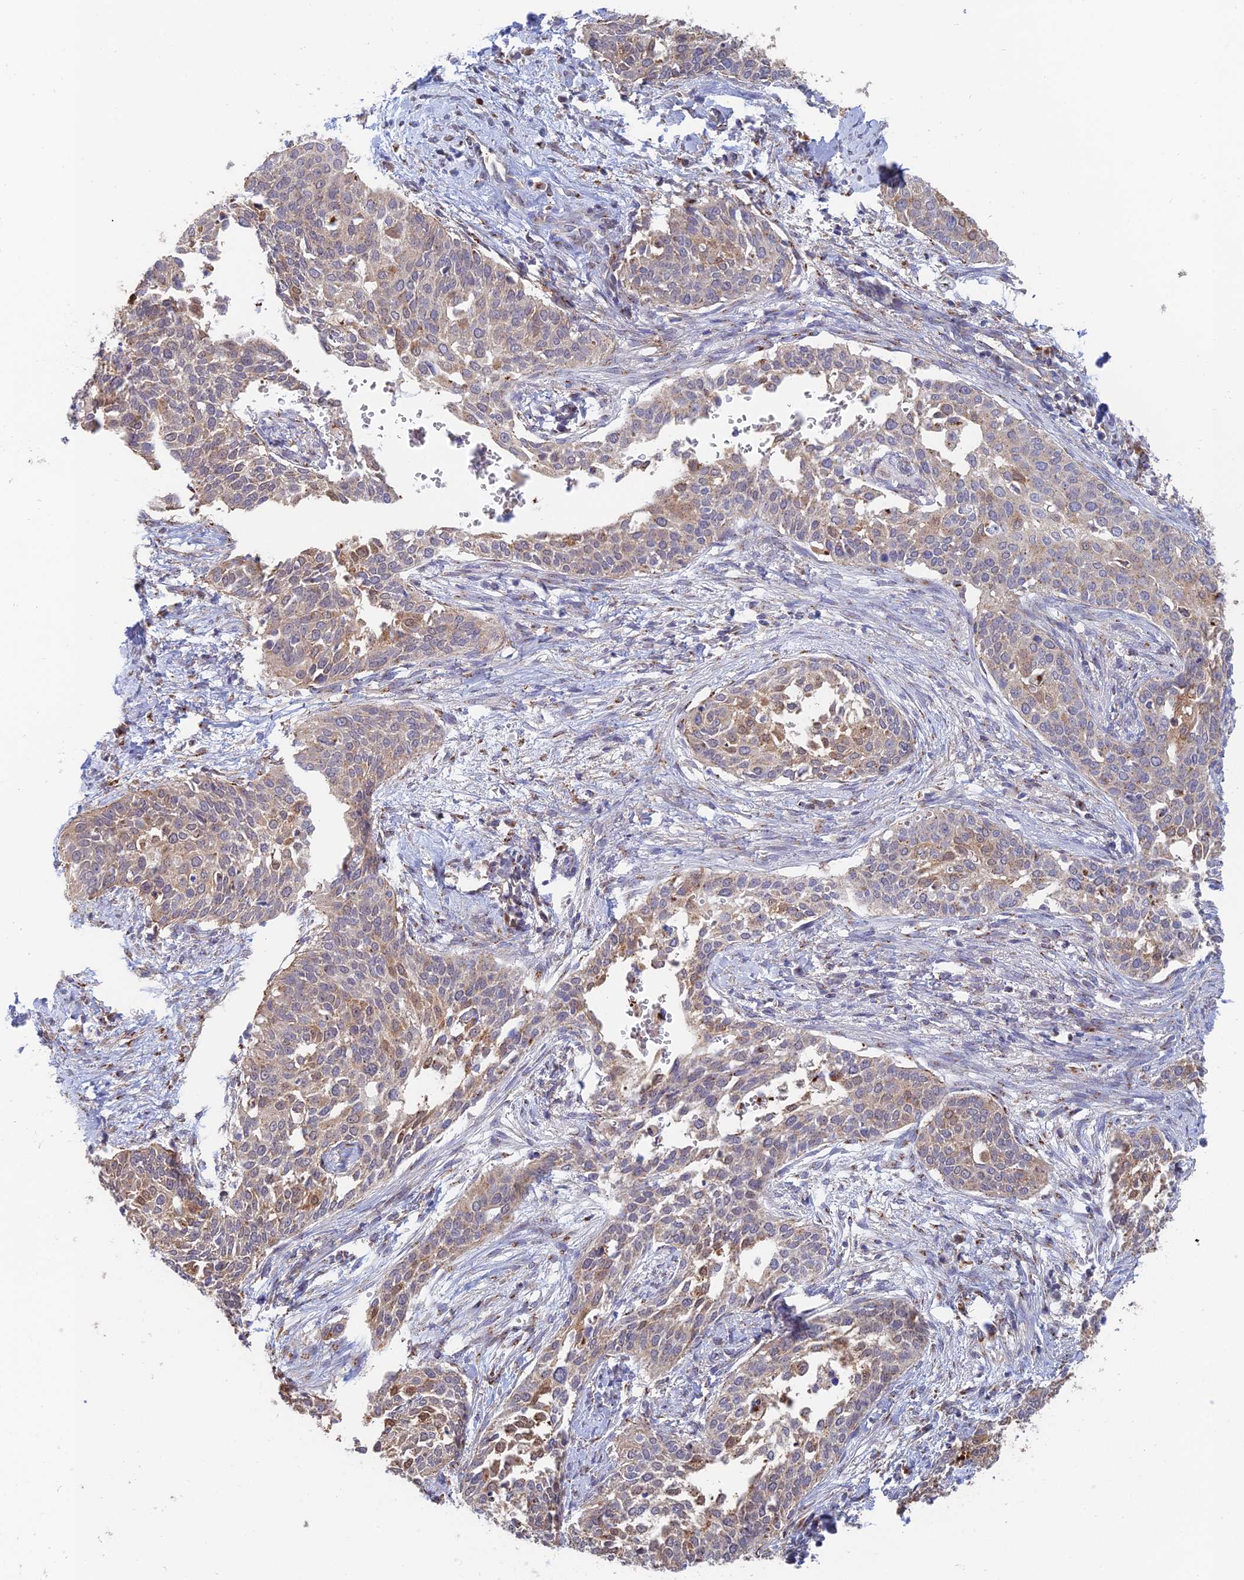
{"staining": {"intensity": "moderate", "quantity": ">75%", "location": "cytoplasmic/membranous,nuclear"}, "tissue": "cervical cancer", "cell_type": "Tumor cells", "image_type": "cancer", "snomed": [{"axis": "morphology", "description": "Squamous cell carcinoma, NOS"}, {"axis": "topography", "description": "Cervix"}], "caption": "This photomicrograph reveals cervical cancer stained with immunohistochemistry to label a protein in brown. The cytoplasmic/membranous and nuclear of tumor cells show moderate positivity for the protein. Nuclei are counter-stained blue.", "gene": "HS2ST1", "patient": {"sex": "female", "age": 44}}